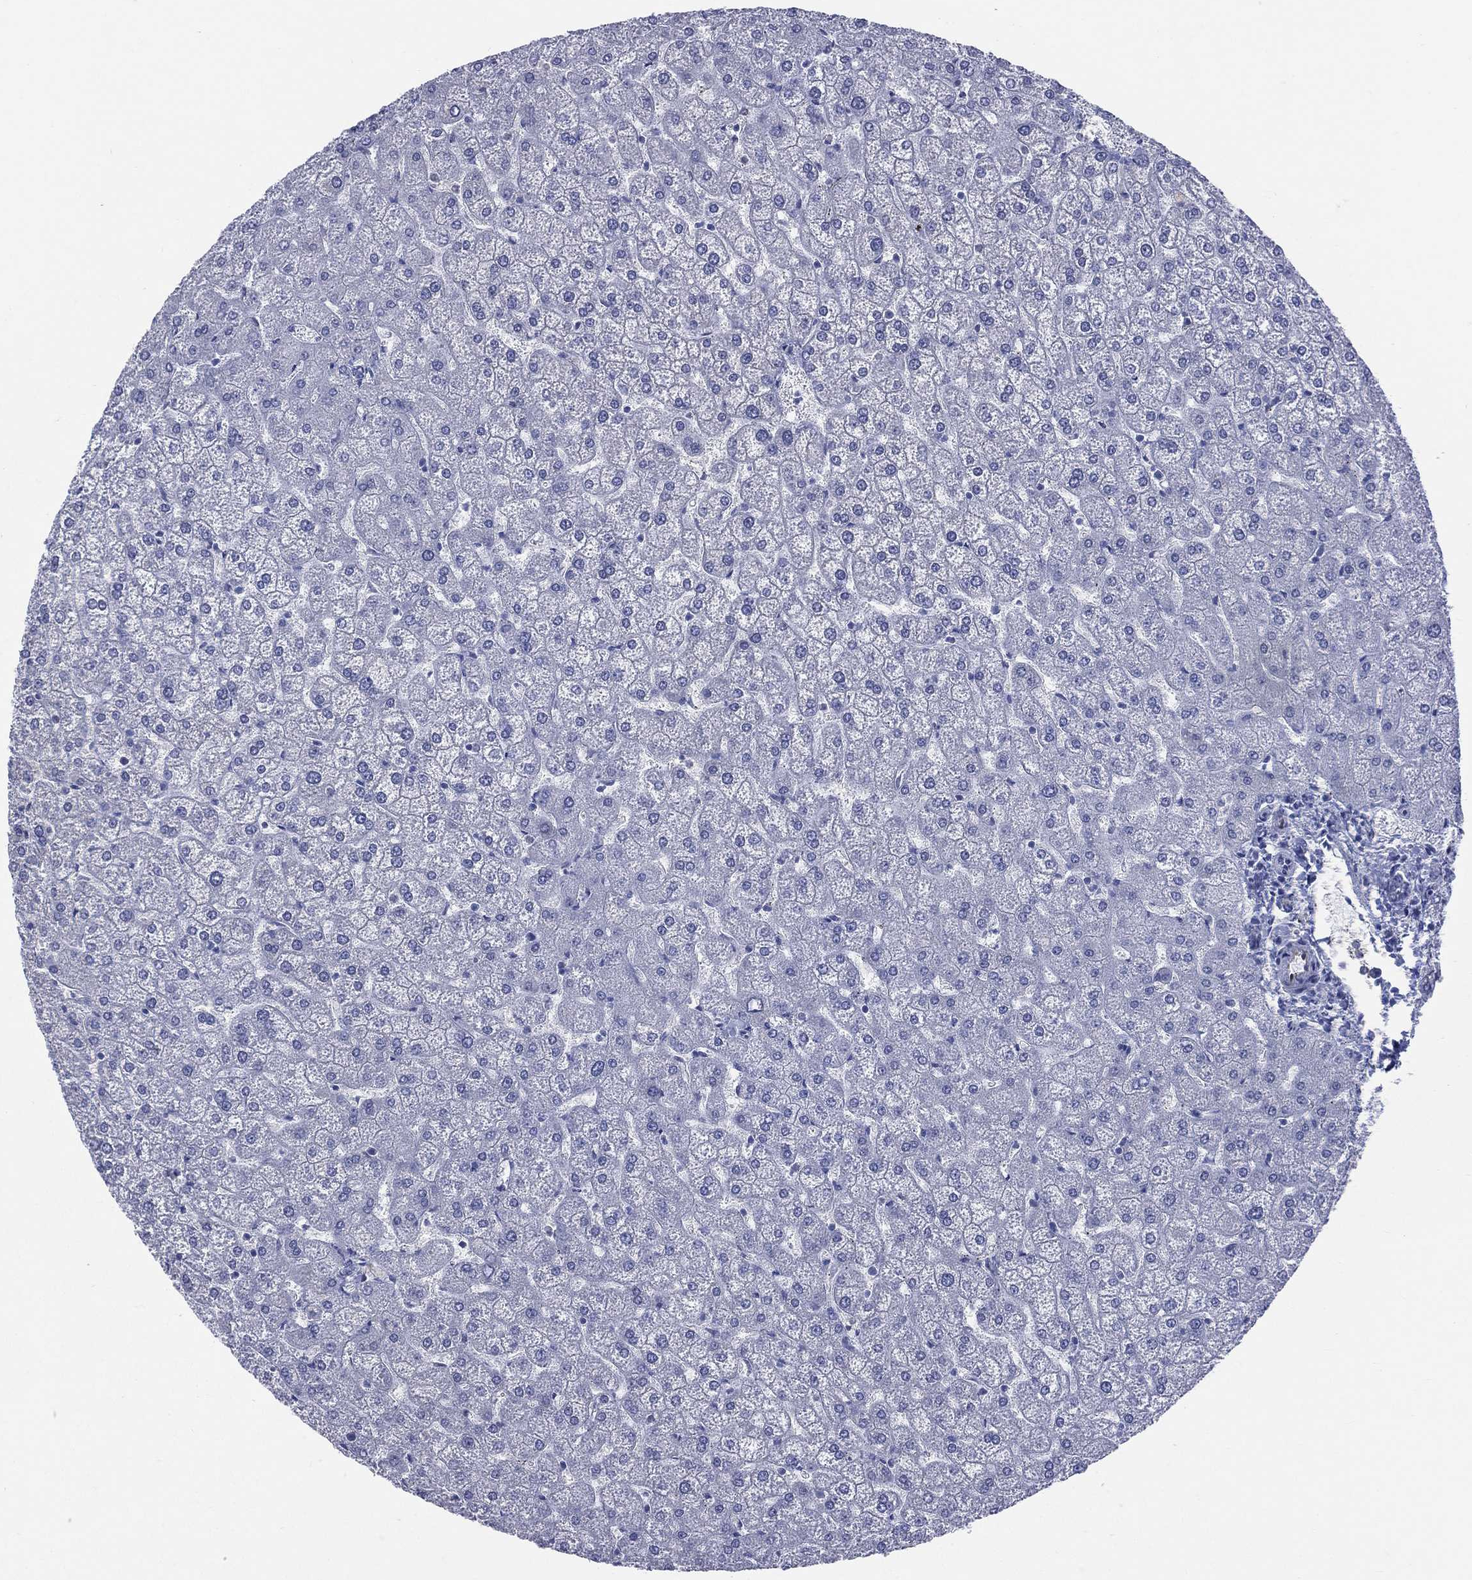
{"staining": {"intensity": "negative", "quantity": "none", "location": "none"}, "tissue": "liver", "cell_type": "Cholangiocytes", "image_type": "normal", "snomed": [{"axis": "morphology", "description": "Normal tissue, NOS"}, {"axis": "topography", "description": "Liver"}], "caption": "Immunohistochemistry (IHC) micrograph of benign liver: human liver stained with DAB displays no significant protein positivity in cholangiocytes.", "gene": "AKAP3", "patient": {"sex": "female", "age": 32}}